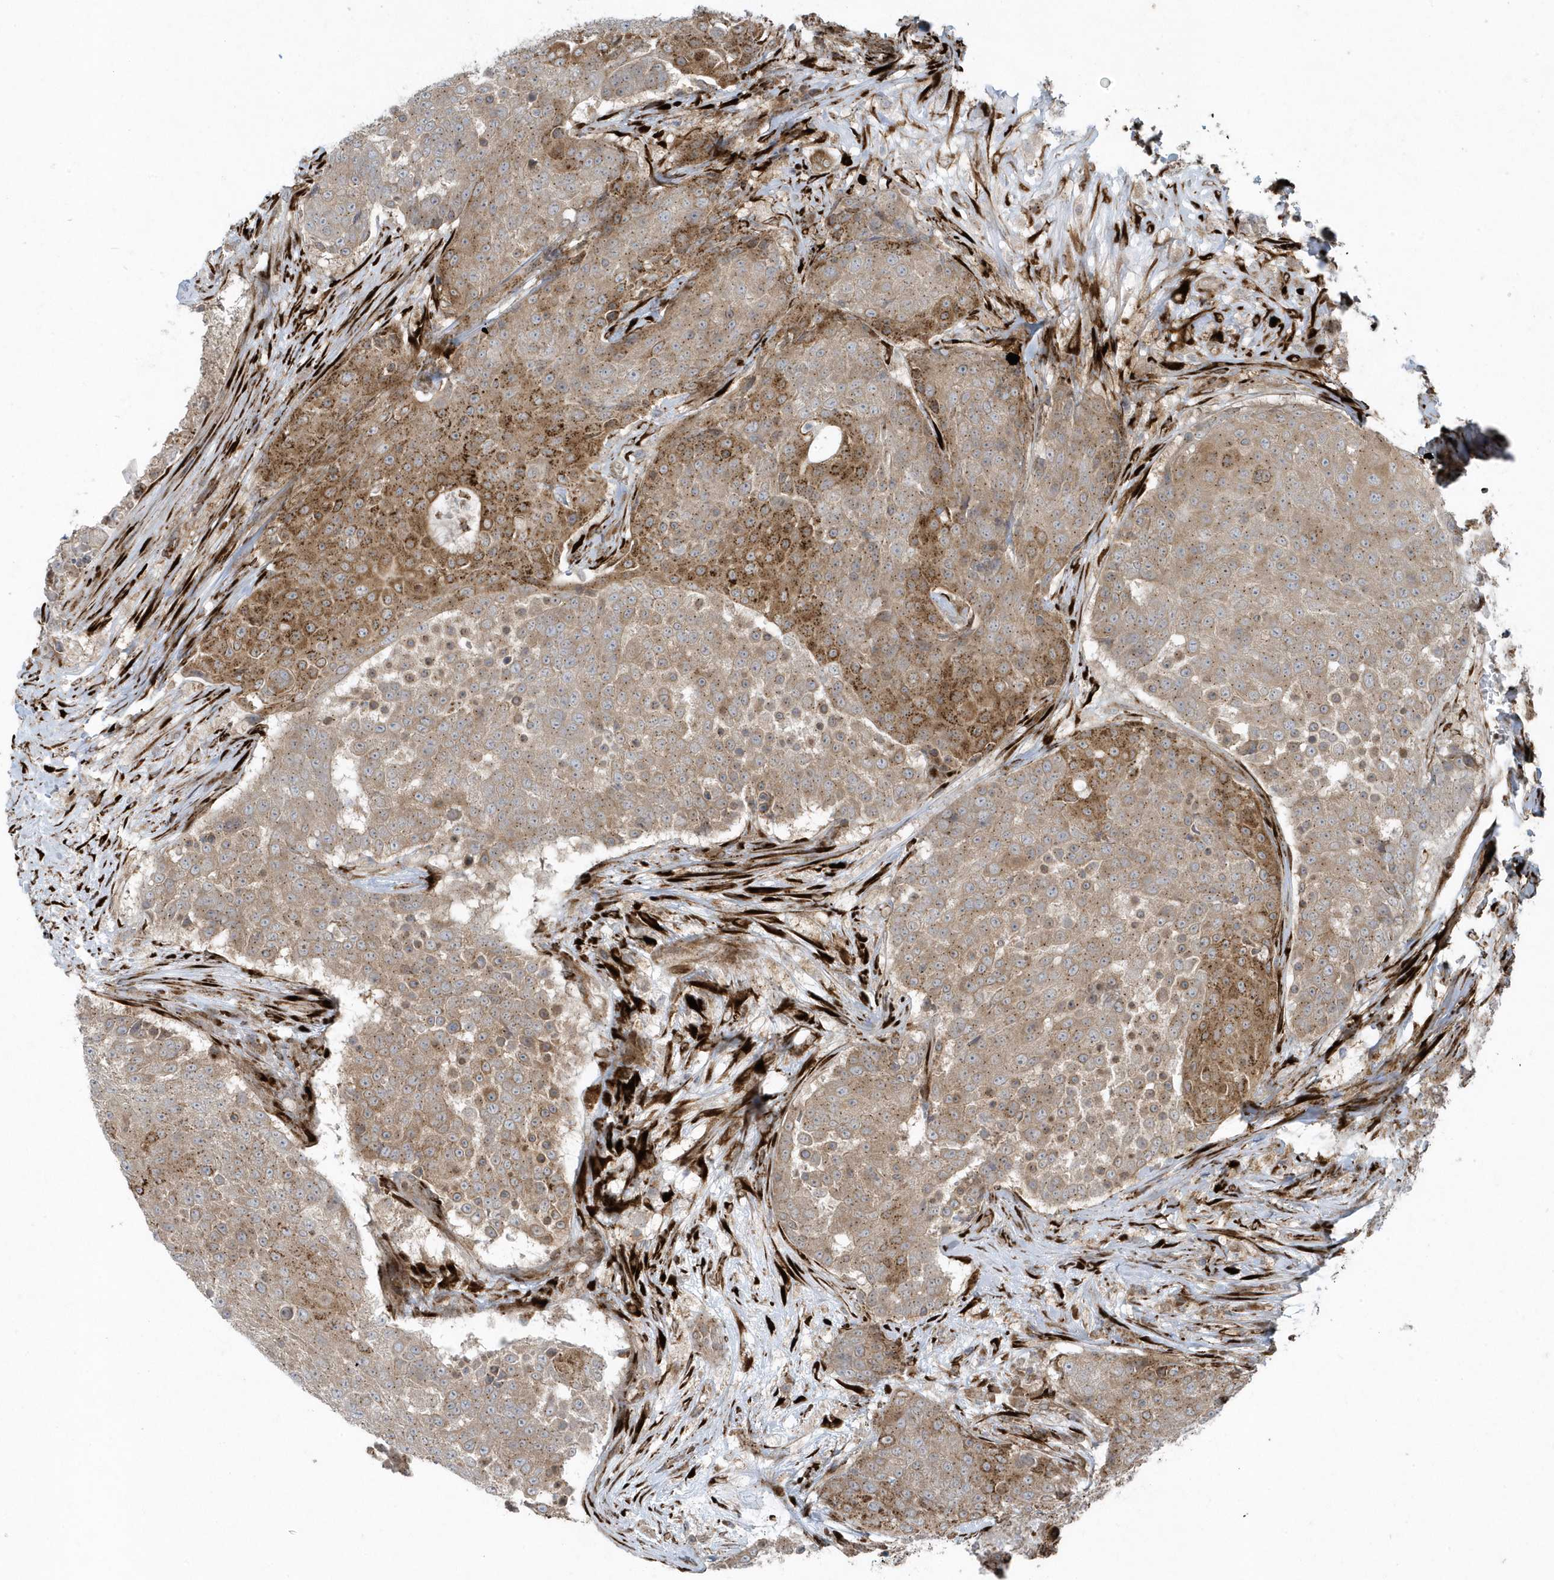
{"staining": {"intensity": "moderate", "quantity": ">75%", "location": "cytoplasmic/membranous"}, "tissue": "urothelial cancer", "cell_type": "Tumor cells", "image_type": "cancer", "snomed": [{"axis": "morphology", "description": "Urothelial carcinoma, High grade"}, {"axis": "topography", "description": "Urinary bladder"}], "caption": "Immunohistochemistry (IHC) photomicrograph of human urothelial cancer stained for a protein (brown), which reveals medium levels of moderate cytoplasmic/membranous staining in approximately >75% of tumor cells.", "gene": "FAM98A", "patient": {"sex": "female", "age": 63}}